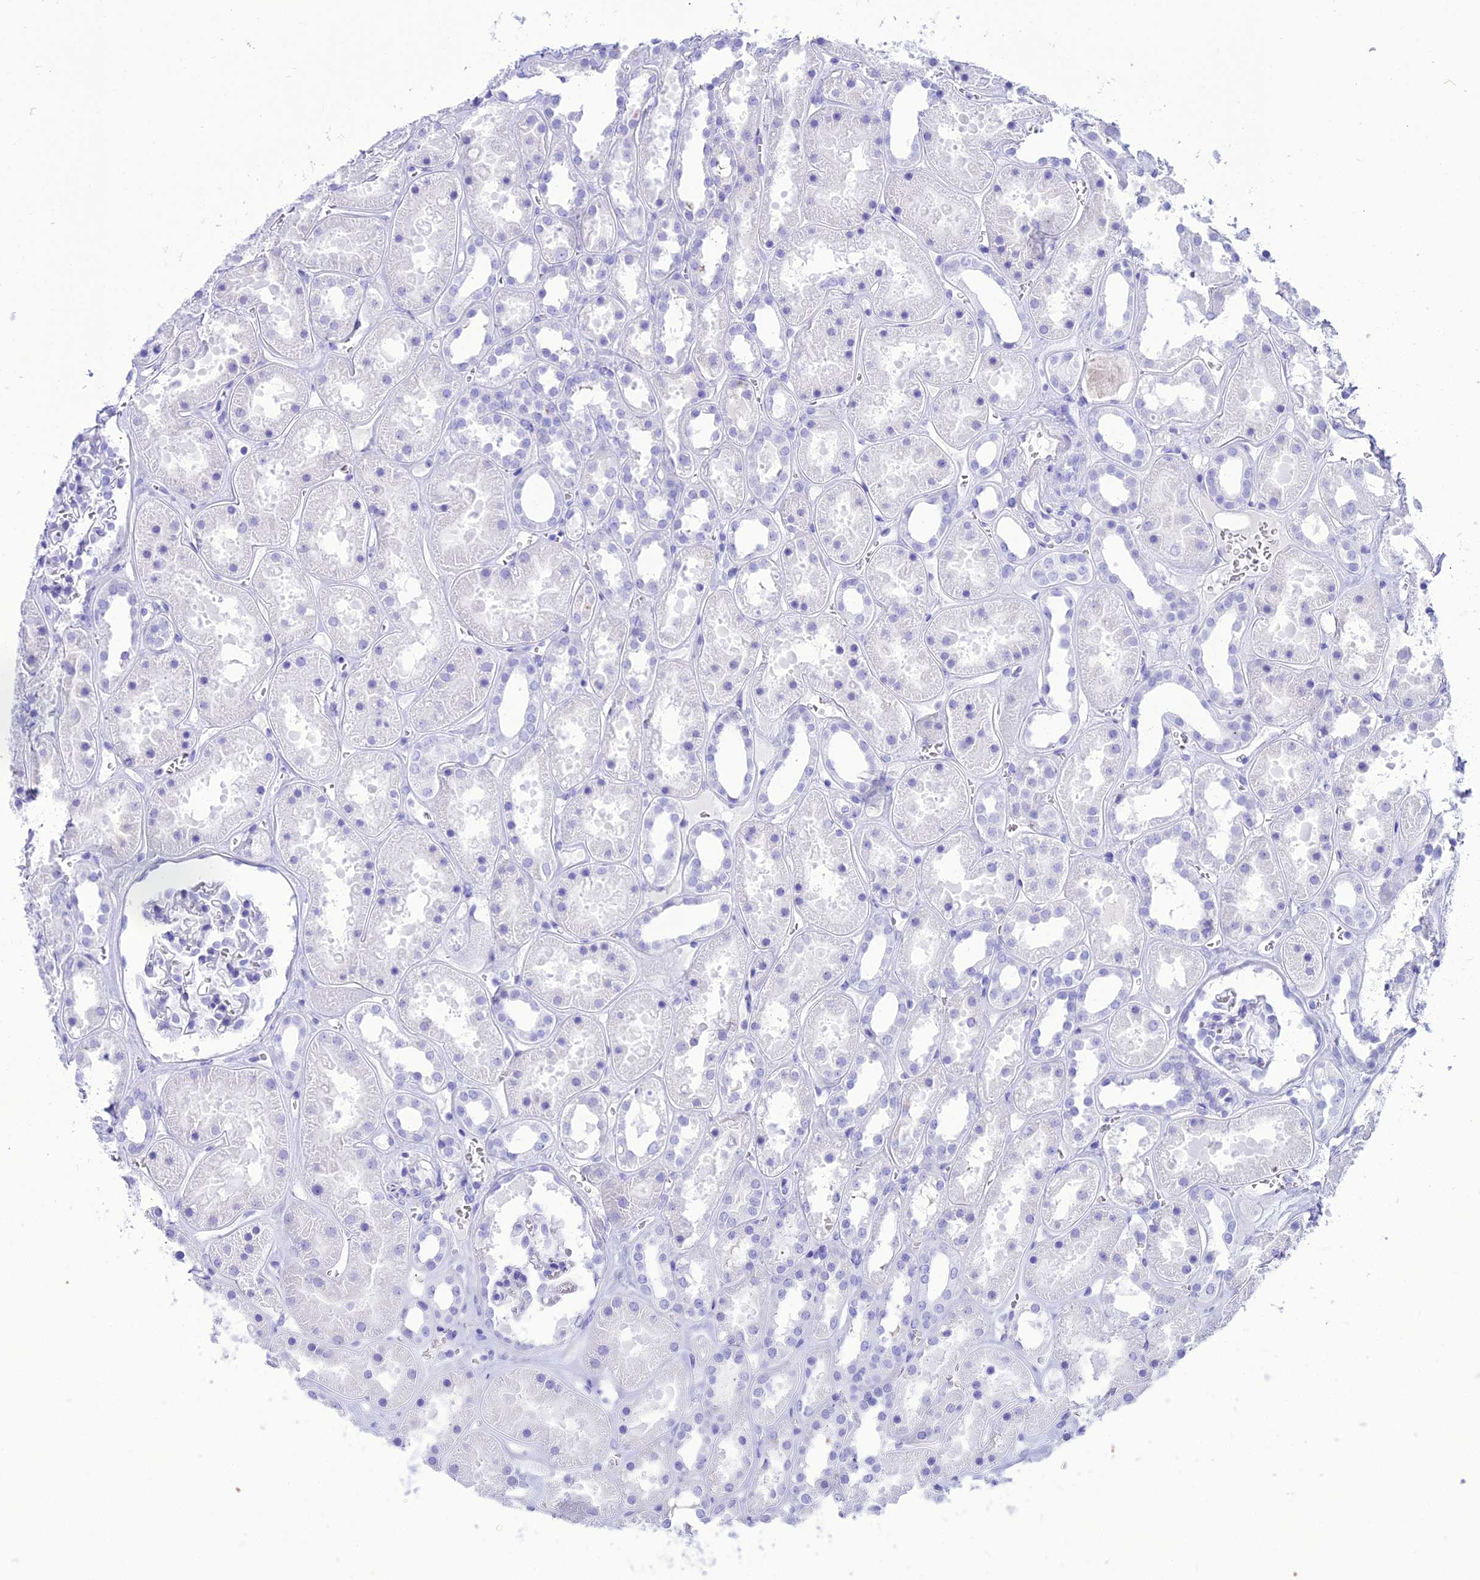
{"staining": {"intensity": "negative", "quantity": "none", "location": "none"}, "tissue": "kidney", "cell_type": "Cells in glomeruli", "image_type": "normal", "snomed": [{"axis": "morphology", "description": "Normal tissue, NOS"}, {"axis": "topography", "description": "Kidney"}], "caption": "Immunohistochemistry of normal kidney reveals no expression in cells in glomeruli.", "gene": "PNMA5", "patient": {"sex": "female", "age": 41}}